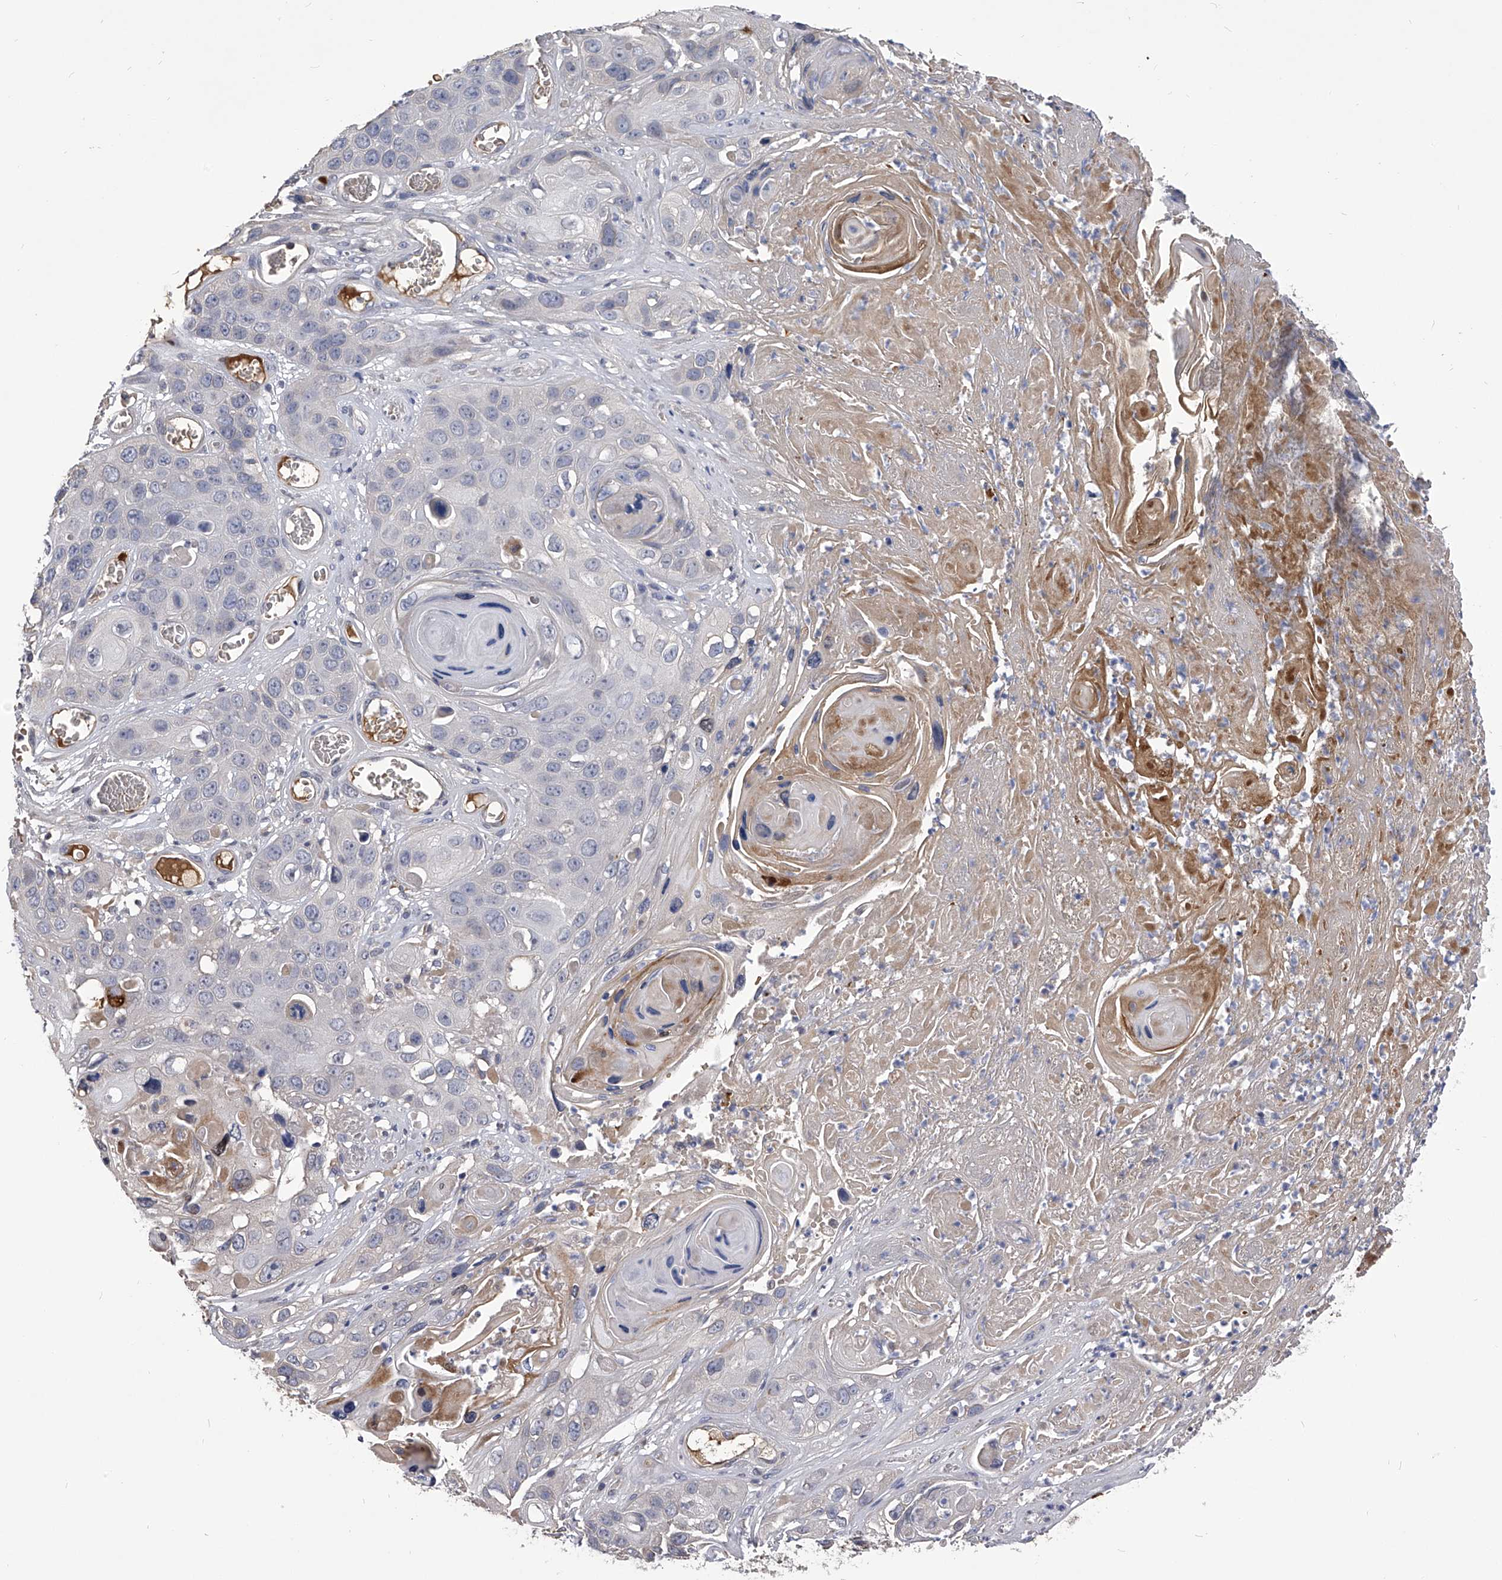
{"staining": {"intensity": "negative", "quantity": "none", "location": "none"}, "tissue": "skin cancer", "cell_type": "Tumor cells", "image_type": "cancer", "snomed": [{"axis": "morphology", "description": "Squamous cell carcinoma, NOS"}, {"axis": "topography", "description": "Skin"}], "caption": "There is no significant staining in tumor cells of skin cancer (squamous cell carcinoma).", "gene": "MDN1", "patient": {"sex": "male", "age": 55}}